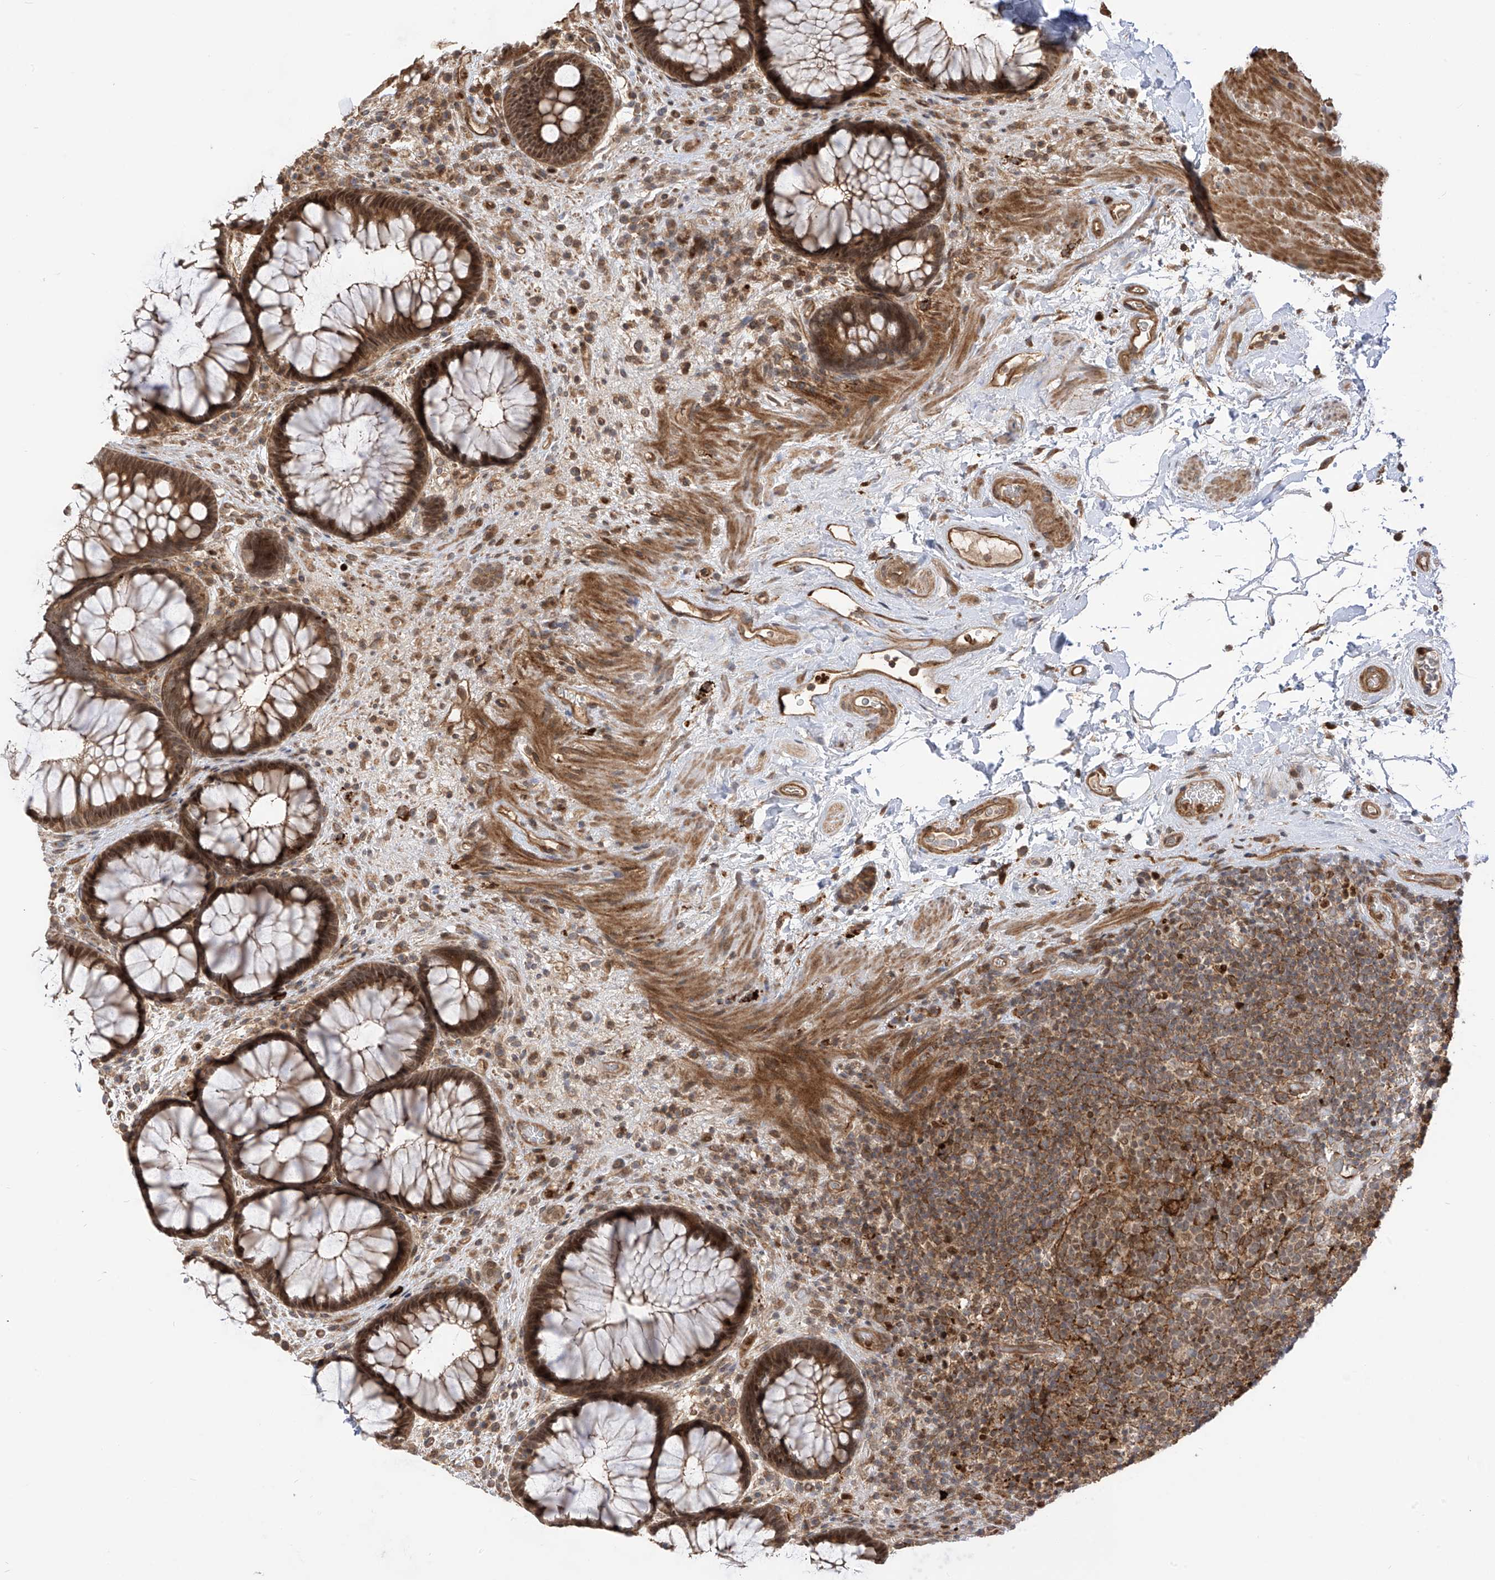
{"staining": {"intensity": "moderate", "quantity": ">75%", "location": "cytoplasmic/membranous,nuclear"}, "tissue": "rectum", "cell_type": "Glandular cells", "image_type": "normal", "snomed": [{"axis": "morphology", "description": "Normal tissue, NOS"}, {"axis": "topography", "description": "Rectum"}], "caption": "The image exhibits immunohistochemical staining of unremarkable rectum. There is moderate cytoplasmic/membranous,nuclear expression is appreciated in about >75% of glandular cells. The protein is stained brown, and the nuclei are stained in blue (DAB (3,3'-diaminobenzidine) IHC with brightfield microscopy, high magnification).", "gene": "ATAD2B", "patient": {"sex": "male", "age": 51}}